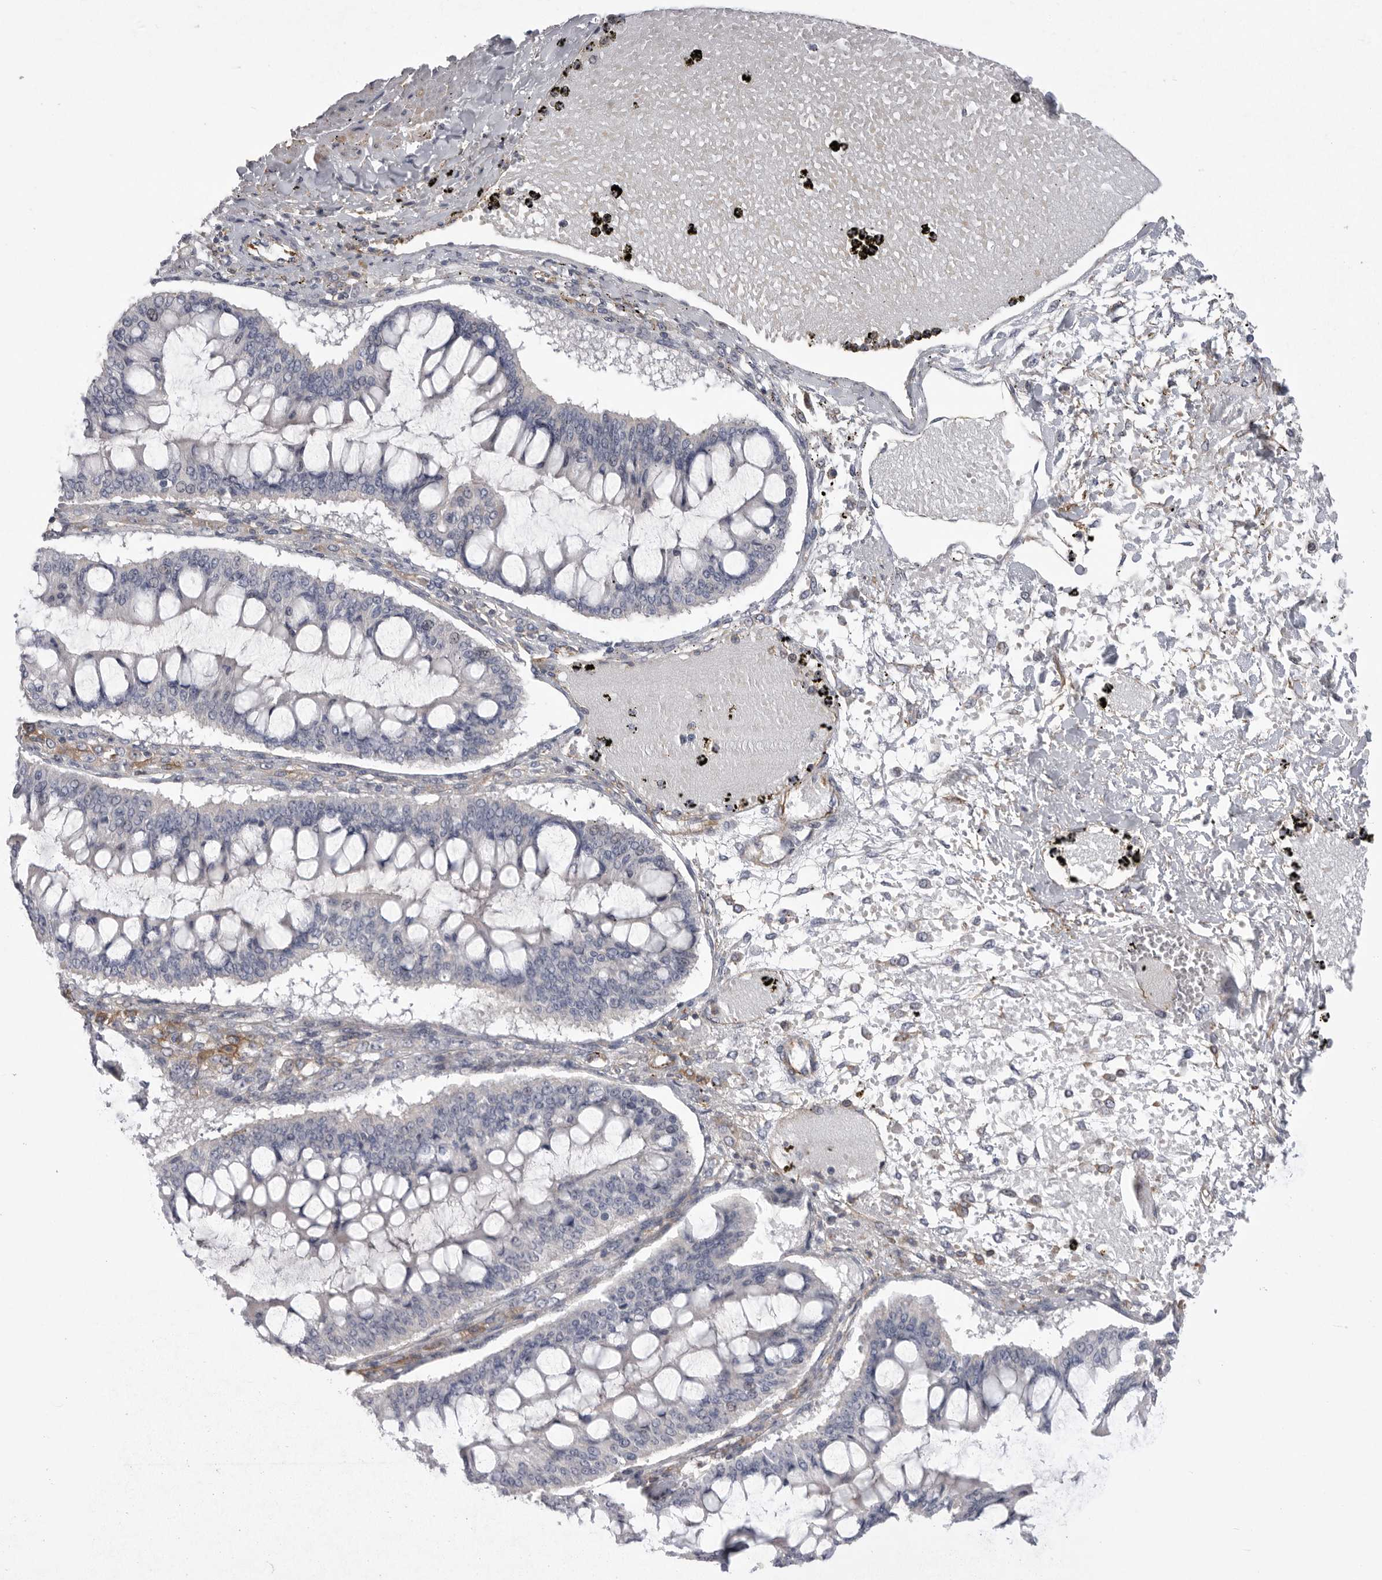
{"staining": {"intensity": "negative", "quantity": "none", "location": "none"}, "tissue": "ovarian cancer", "cell_type": "Tumor cells", "image_type": "cancer", "snomed": [{"axis": "morphology", "description": "Cystadenocarcinoma, mucinous, NOS"}, {"axis": "topography", "description": "Ovary"}], "caption": "This is a histopathology image of immunohistochemistry staining of ovarian cancer, which shows no staining in tumor cells.", "gene": "SIGLEC10", "patient": {"sex": "female", "age": 73}}